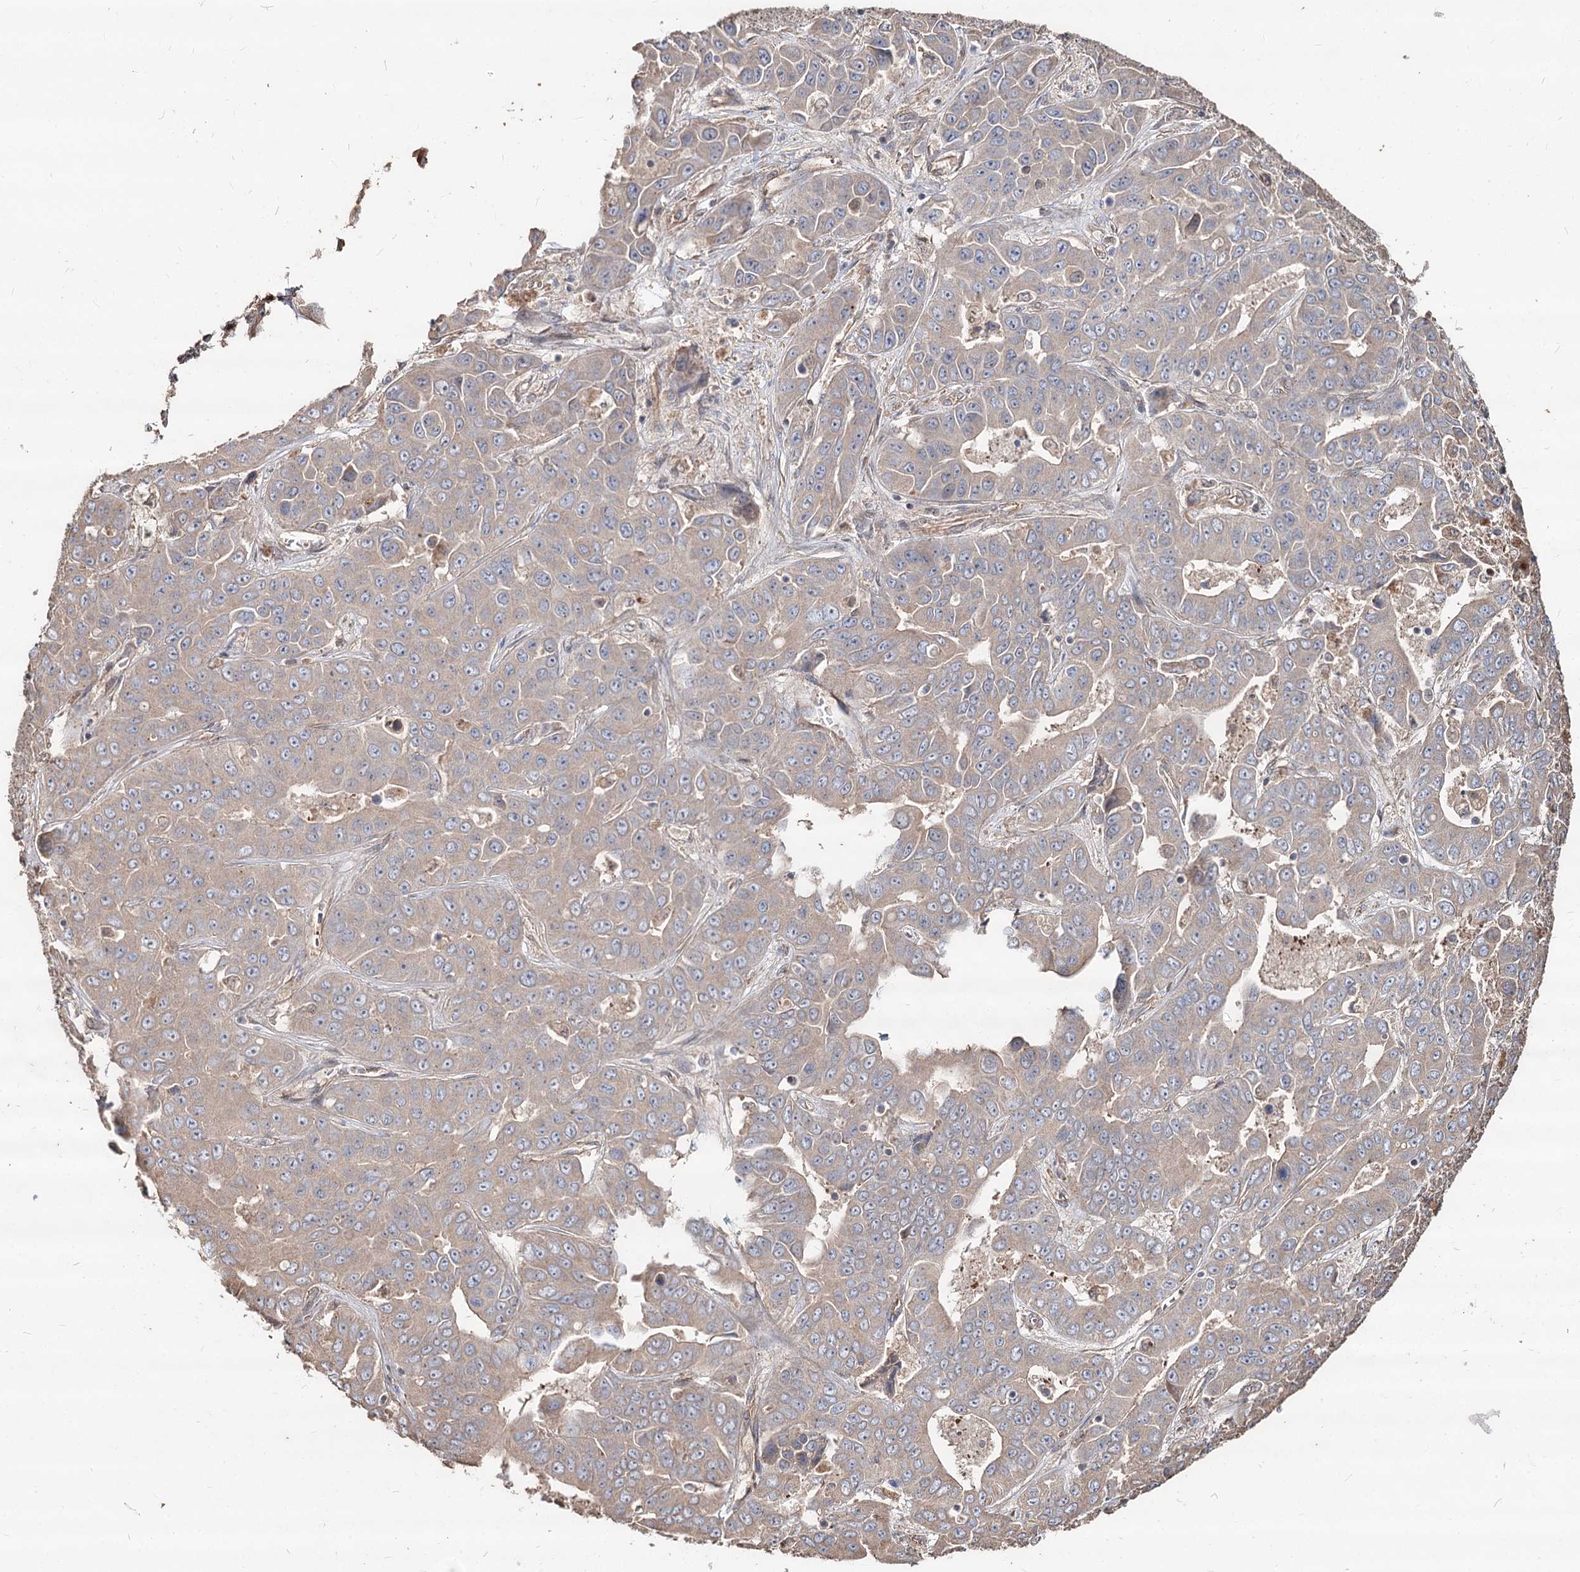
{"staining": {"intensity": "negative", "quantity": "none", "location": "none"}, "tissue": "liver cancer", "cell_type": "Tumor cells", "image_type": "cancer", "snomed": [{"axis": "morphology", "description": "Cholangiocarcinoma"}, {"axis": "topography", "description": "Liver"}], "caption": "A histopathology image of human liver cancer is negative for staining in tumor cells.", "gene": "SPART", "patient": {"sex": "female", "age": 52}}